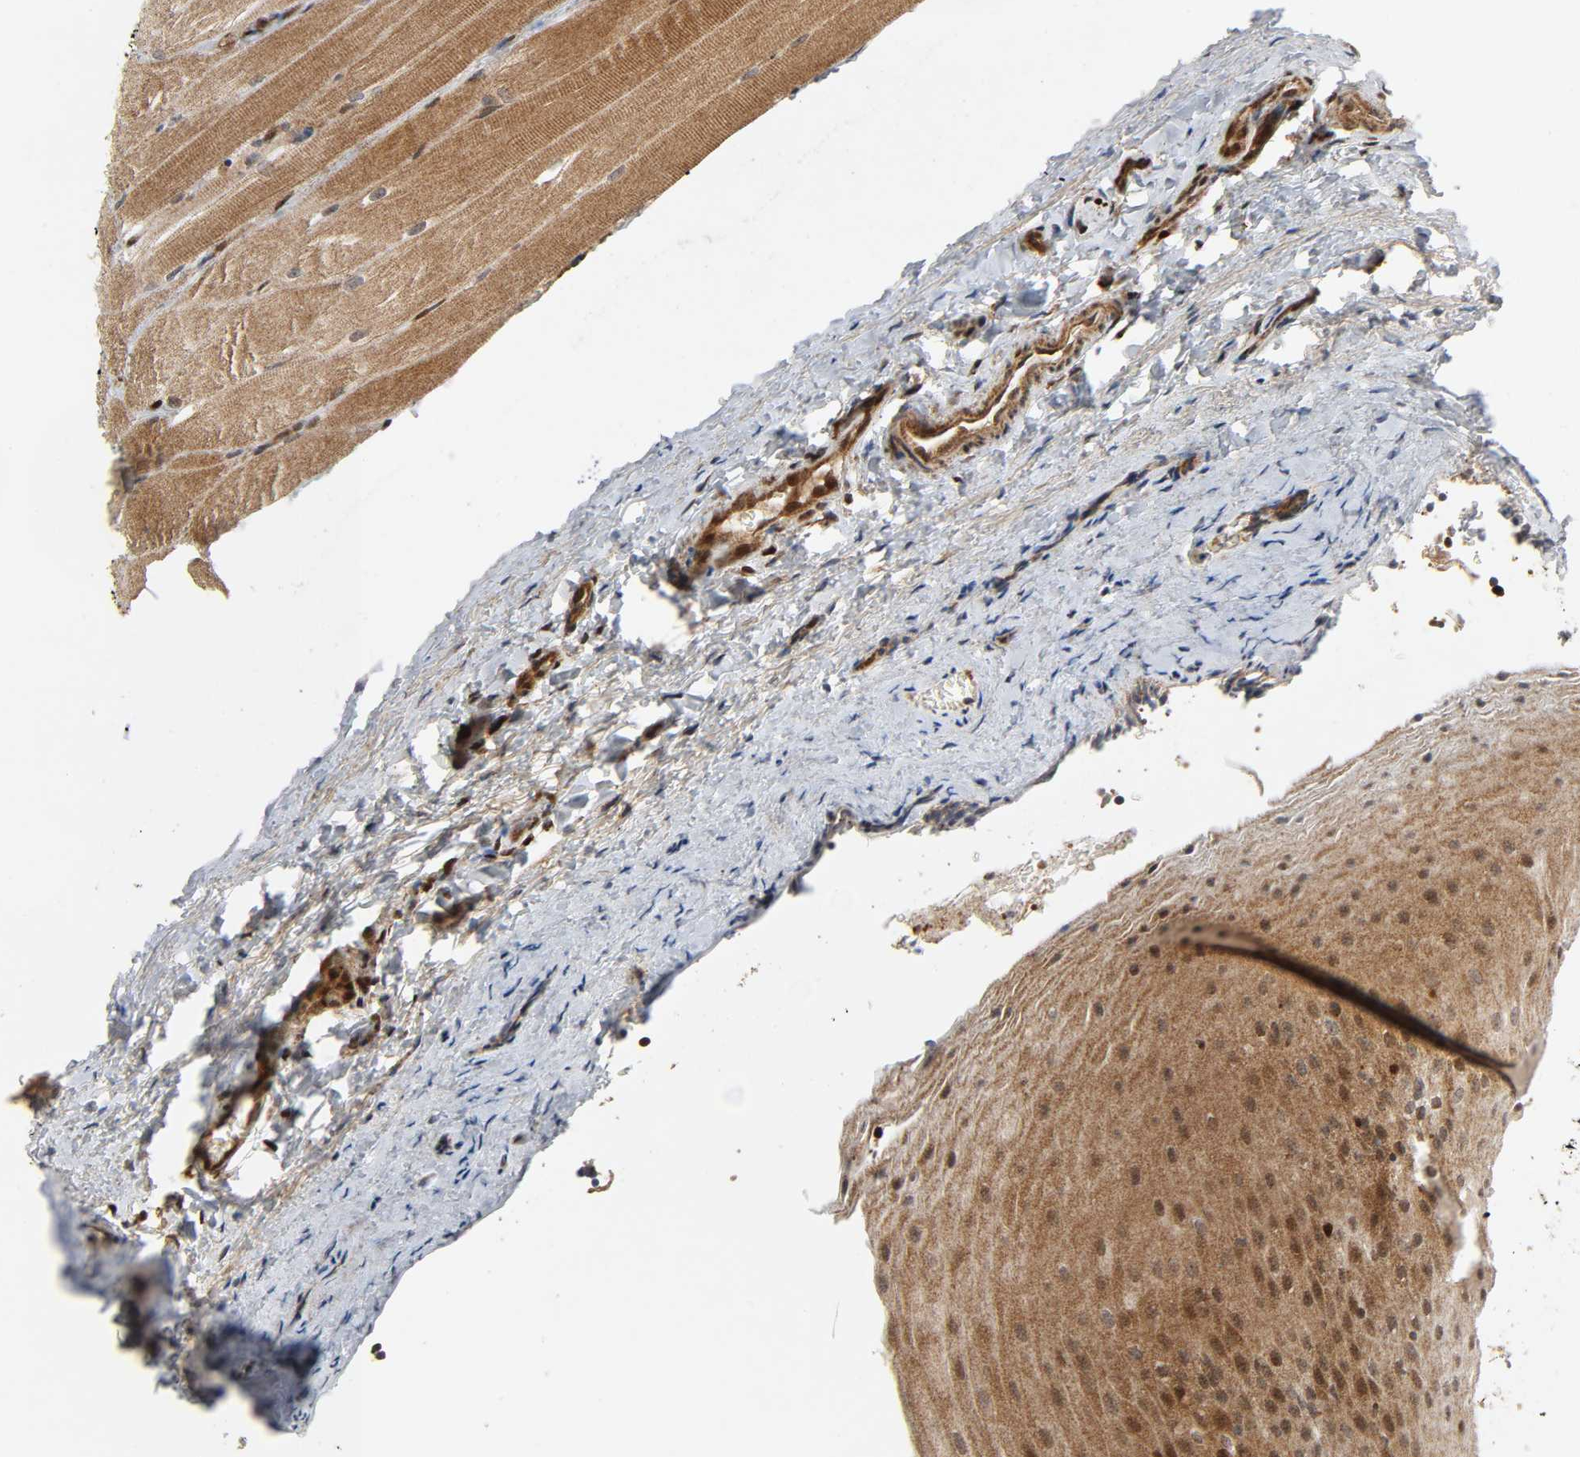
{"staining": {"intensity": "strong", "quantity": ">75%", "location": "cytoplasmic/membranous,nuclear"}, "tissue": "oral mucosa", "cell_type": "Squamous epithelial cells", "image_type": "normal", "snomed": [{"axis": "morphology", "description": "Normal tissue, NOS"}, {"axis": "topography", "description": "Oral tissue"}], "caption": "A photomicrograph of oral mucosa stained for a protein shows strong cytoplasmic/membranous,nuclear brown staining in squamous epithelial cells. Immunohistochemistry (ihc) stains the protein in brown and the nuclei are stained blue.", "gene": "CHUK", "patient": {"sex": "male", "age": 20}}